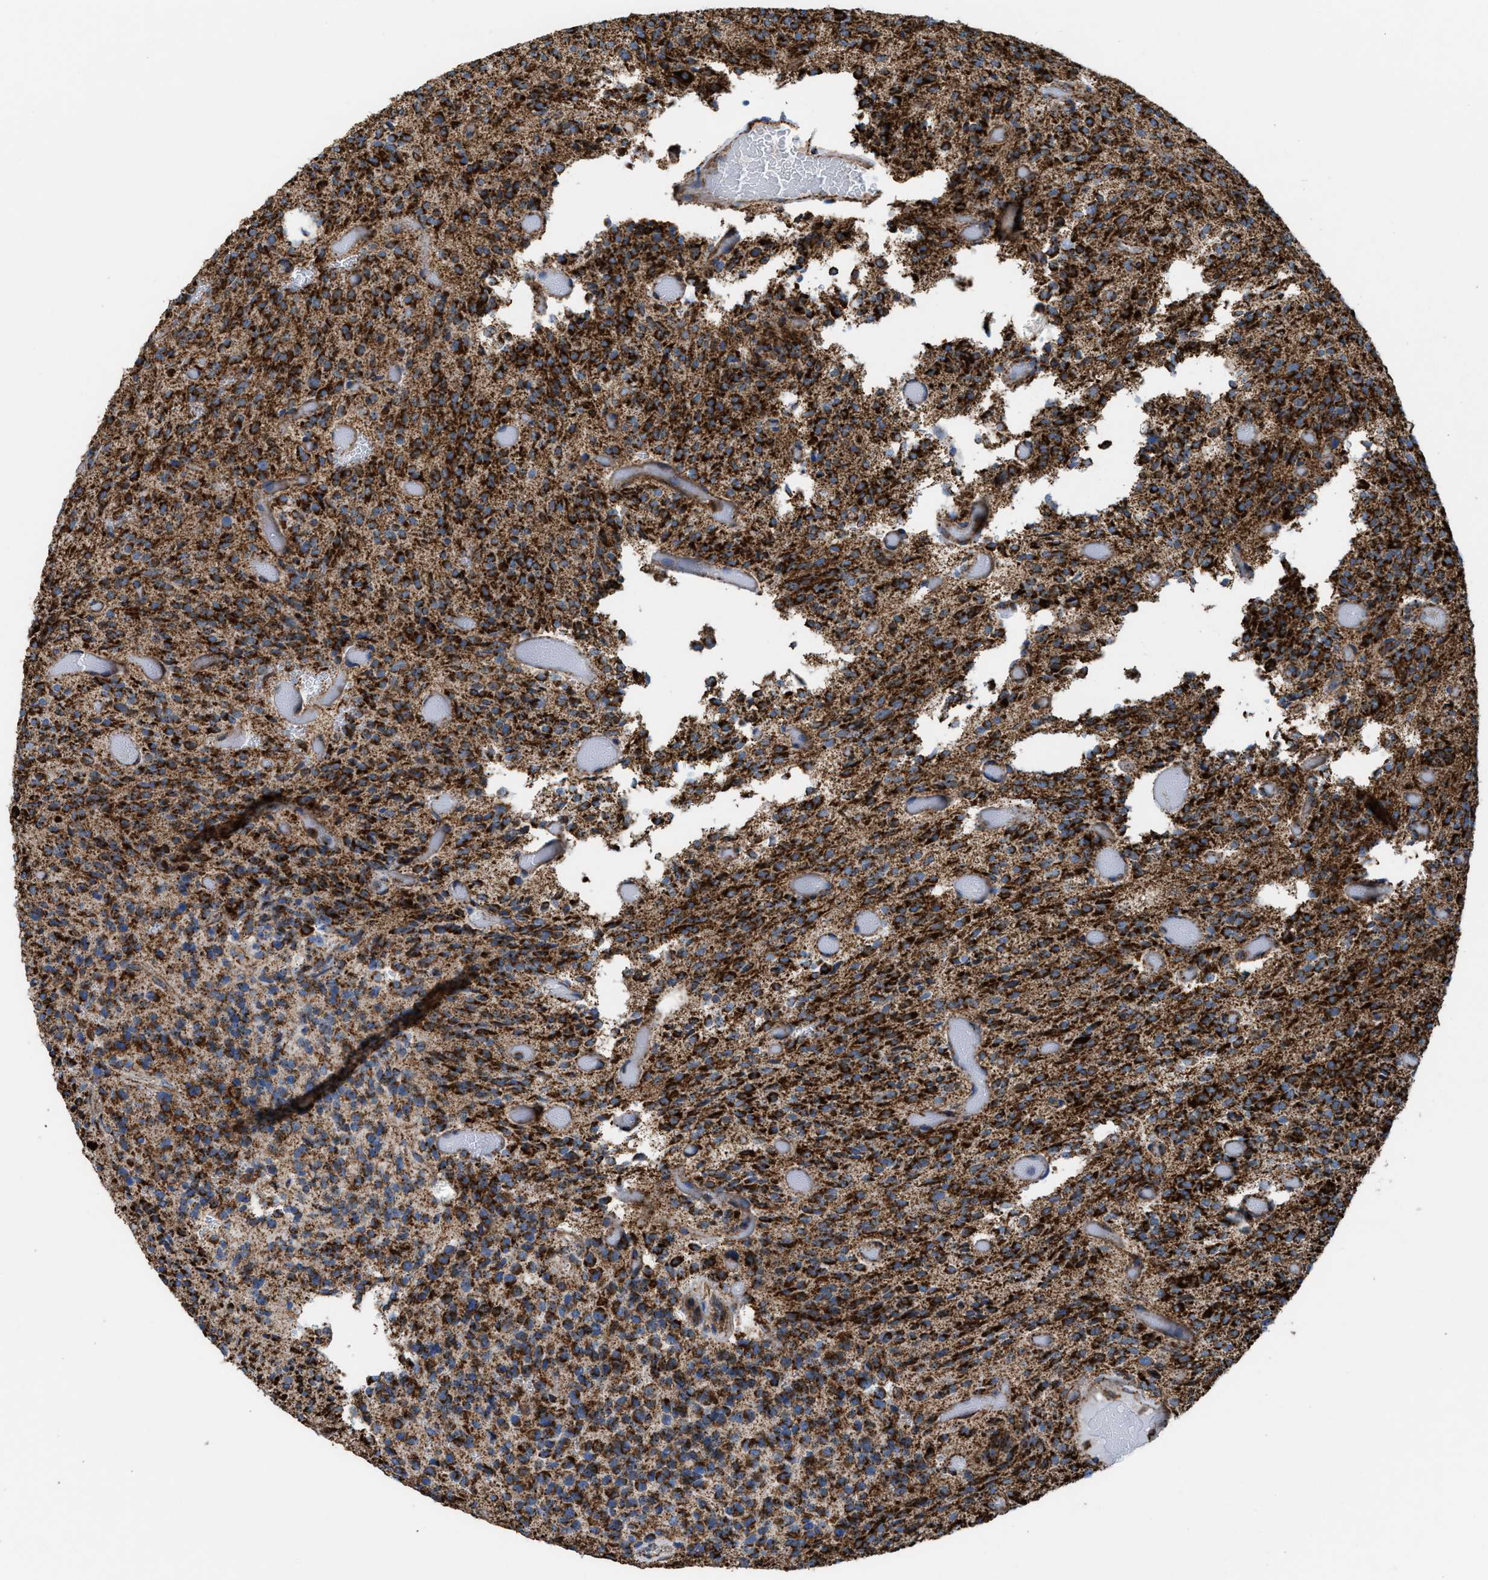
{"staining": {"intensity": "strong", "quantity": ">75%", "location": "cytoplasmic/membranous"}, "tissue": "glioma", "cell_type": "Tumor cells", "image_type": "cancer", "snomed": [{"axis": "morphology", "description": "Glioma, malignant, High grade"}, {"axis": "topography", "description": "Brain"}], "caption": "Glioma stained with a brown dye demonstrates strong cytoplasmic/membranous positive staining in approximately >75% of tumor cells.", "gene": "ECHS1", "patient": {"sex": "male", "age": 34}}